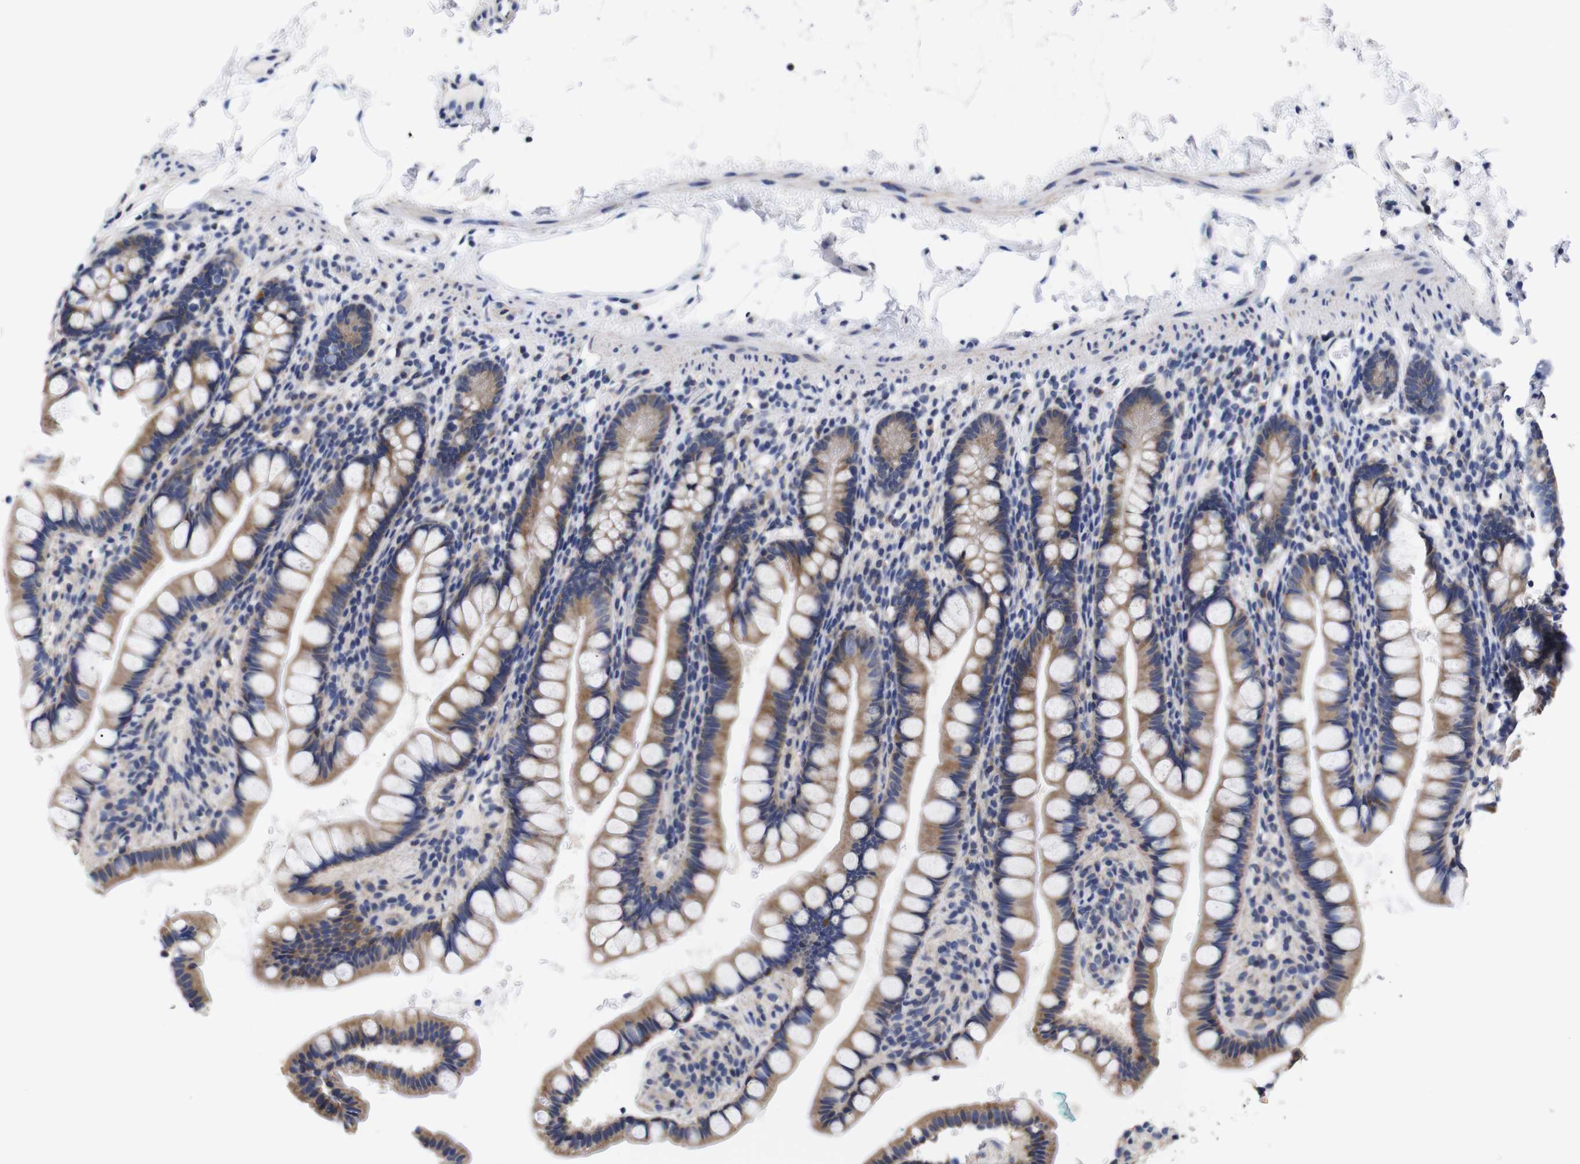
{"staining": {"intensity": "moderate", "quantity": ">75%", "location": "cytoplasmic/membranous"}, "tissue": "small intestine", "cell_type": "Glandular cells", "image_type": "normal", "snomed": [{"axis": "morphology", "description": "Normal tissue, NOS"}, {"axis": "topography", "description": "Small intestine"}], "caption": "High-magnification brightfield microscopy of unremarkable small intestine stained with DAB (3,3'-diaminobenzidine) (brown) and counterstained with hematoxylin (blue). glandular cells exhibit moderate cytoplasmic/membranous staining is present in approximately>75% of cells.", "gene": "OPN3", "patient": {"sex": "female", "age": 84}}